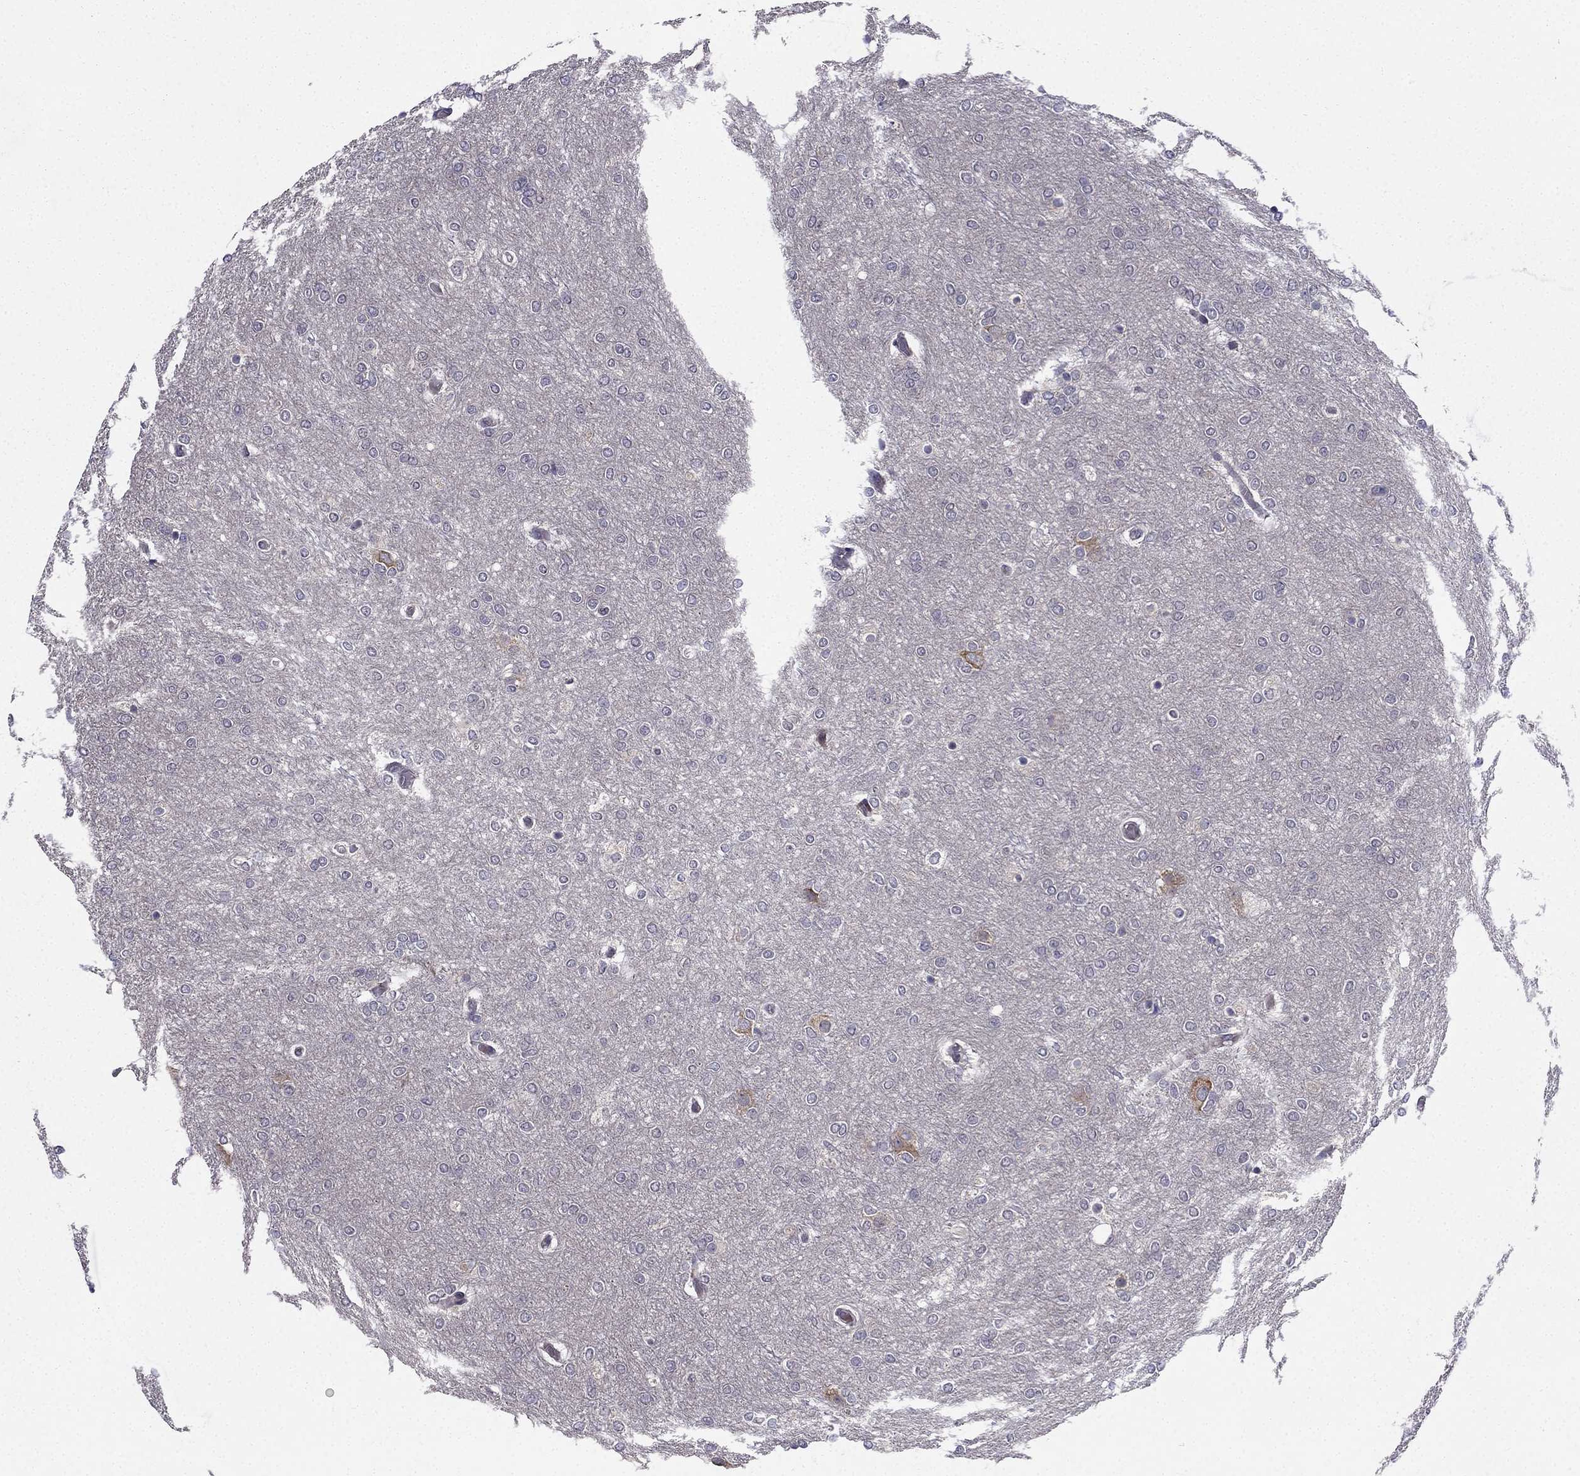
{"staining": {"intensity": "negative", "quantity": "none", "location": "none"}, "tissue": "glioma", "cell_type": "Tumor cells", "image_type": "cancer", "snomed": [{"axis": "morphology", "description": "Glioma, malignant, High grade"}, {"axis": "topography", "description": "Brain"}], "caption": "Immunohistochemical staining of glioma reveals no significant positivity in tumor cells.", "gene": "ARHGEF28", "patient": {"sex": "female", "age": 61}}